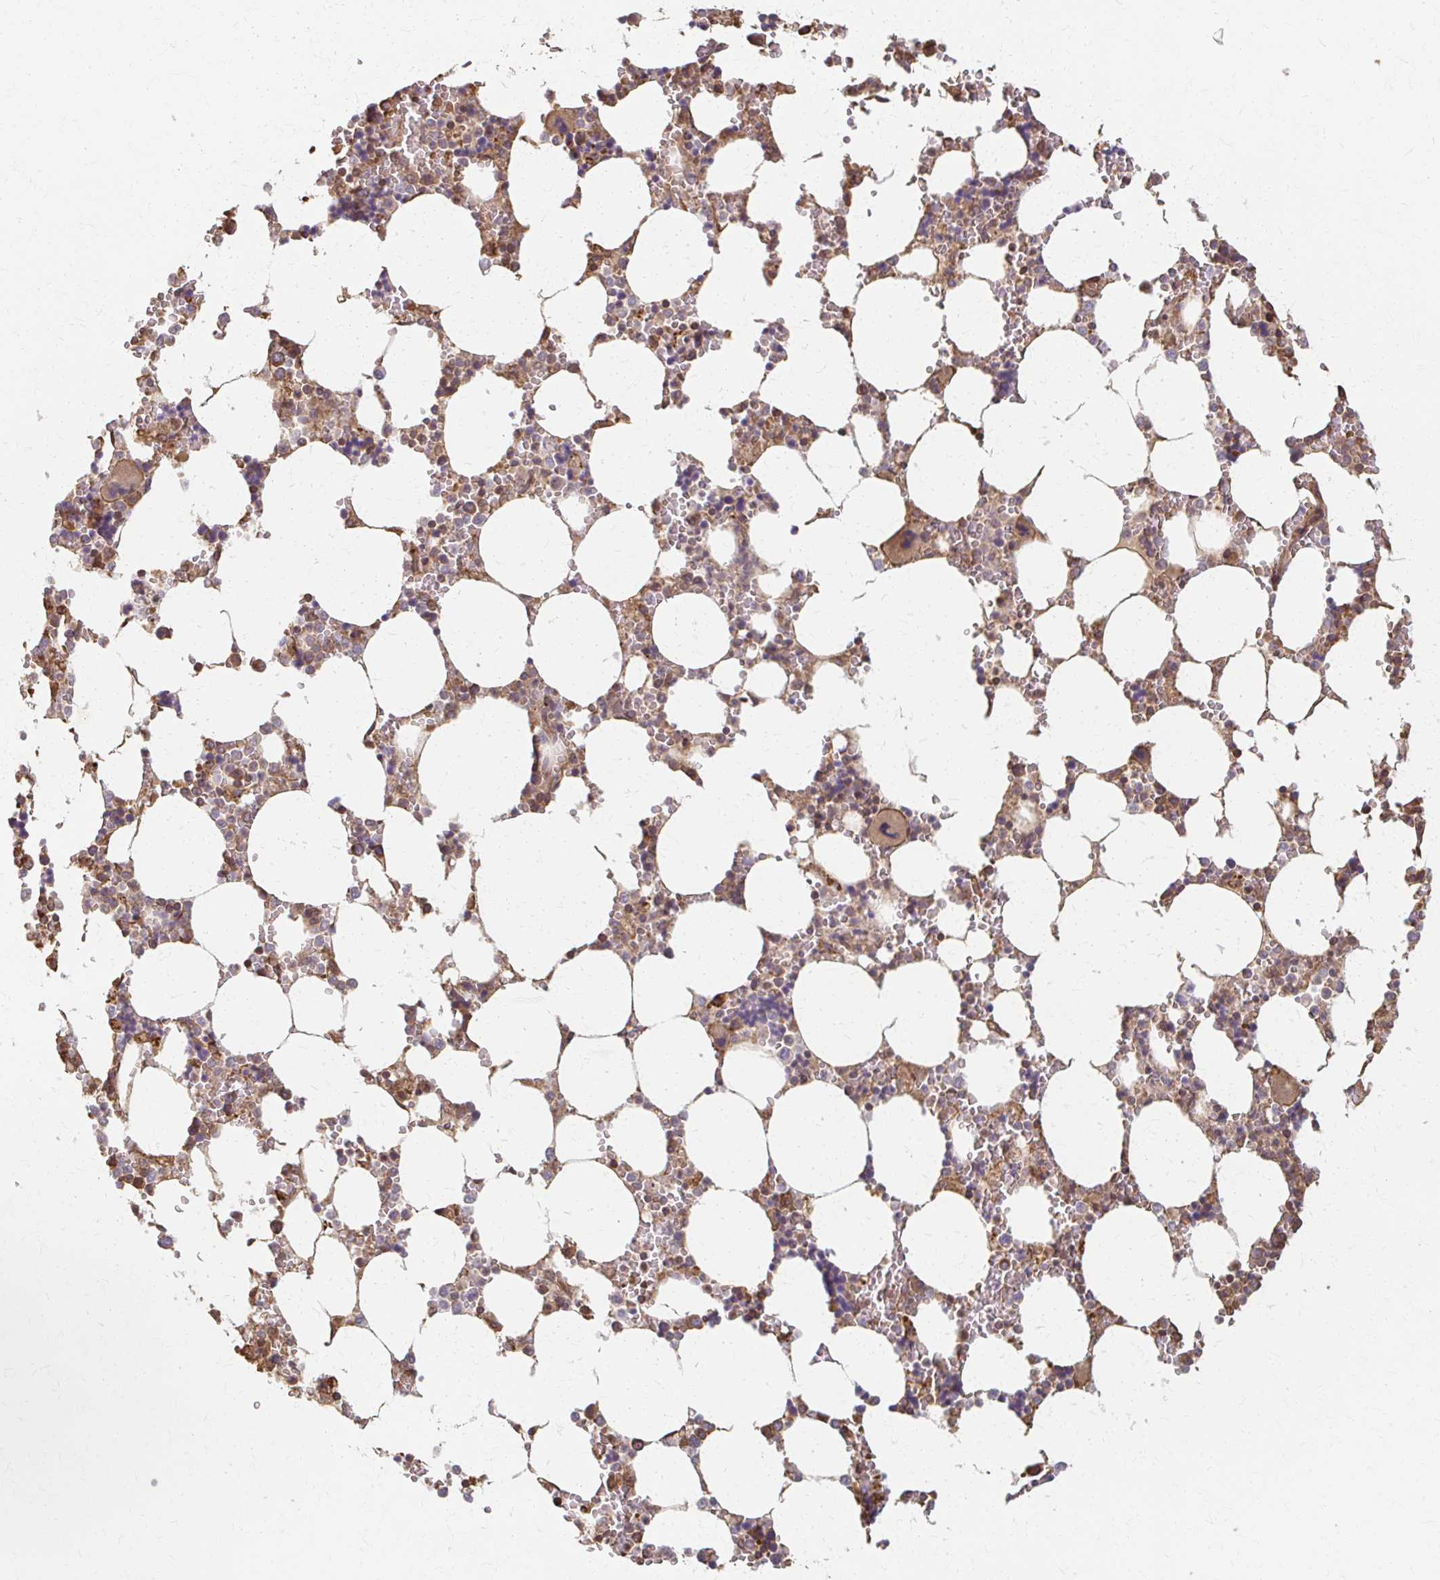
{"staining": {"intensity": "moderate", "quantity": "25%-75%", "location": "cytoplasmic/membranous"}, "tissue": "bone marrow", "cell_type": "Hematopoietic cells", "image_type": "normal", "snomed": [{"axis": "morphology", "description": "Normal tissue, NOS"}, {"axis": "topography", "description": "Bone marrow"}], "caption": "Human bone marrow stained for a protein (brown) reveals moderate cytoplasmic/membranous positive positivity in approximately 25%-75% of hematopoietic cells.", "gene": "ARHGAP35", "patient": {"sex": "male", "age": 64}}